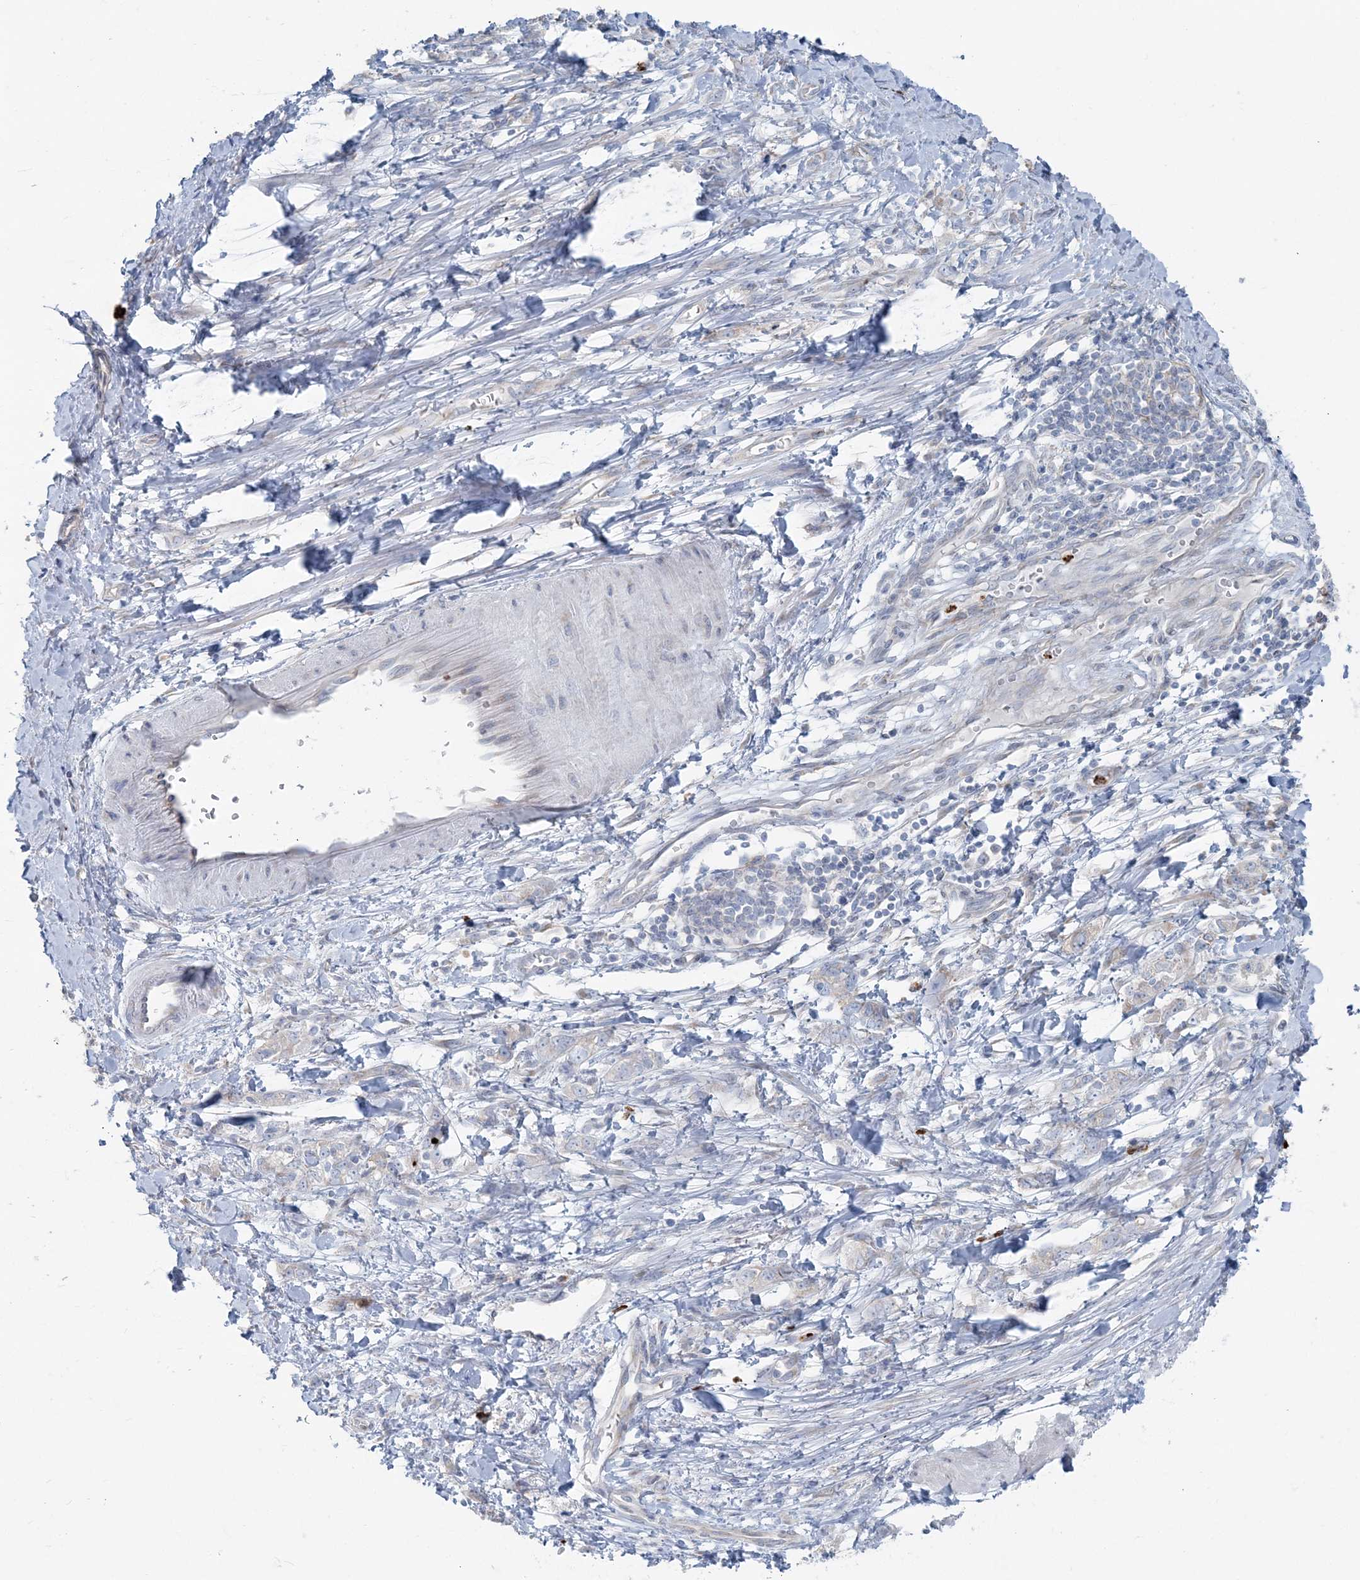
{"staining": {"intensity": "negative", "quantity": "none", "location": "none"}, "tissue": "stomach cancer", "cell_type": "Tumor cells", "image_type": "cancer", "snomed": [{"axis": "morphology", "description": "Adenocarcinoma, NOS"}, {"axis": "topography", "description": "Stomach"}], "caption": "Tumor cells show no significant protein positivity in adenocarcinoma (stomach).", "gene": "CCNJ", "patient": {"sex": "female", "age": 76}}